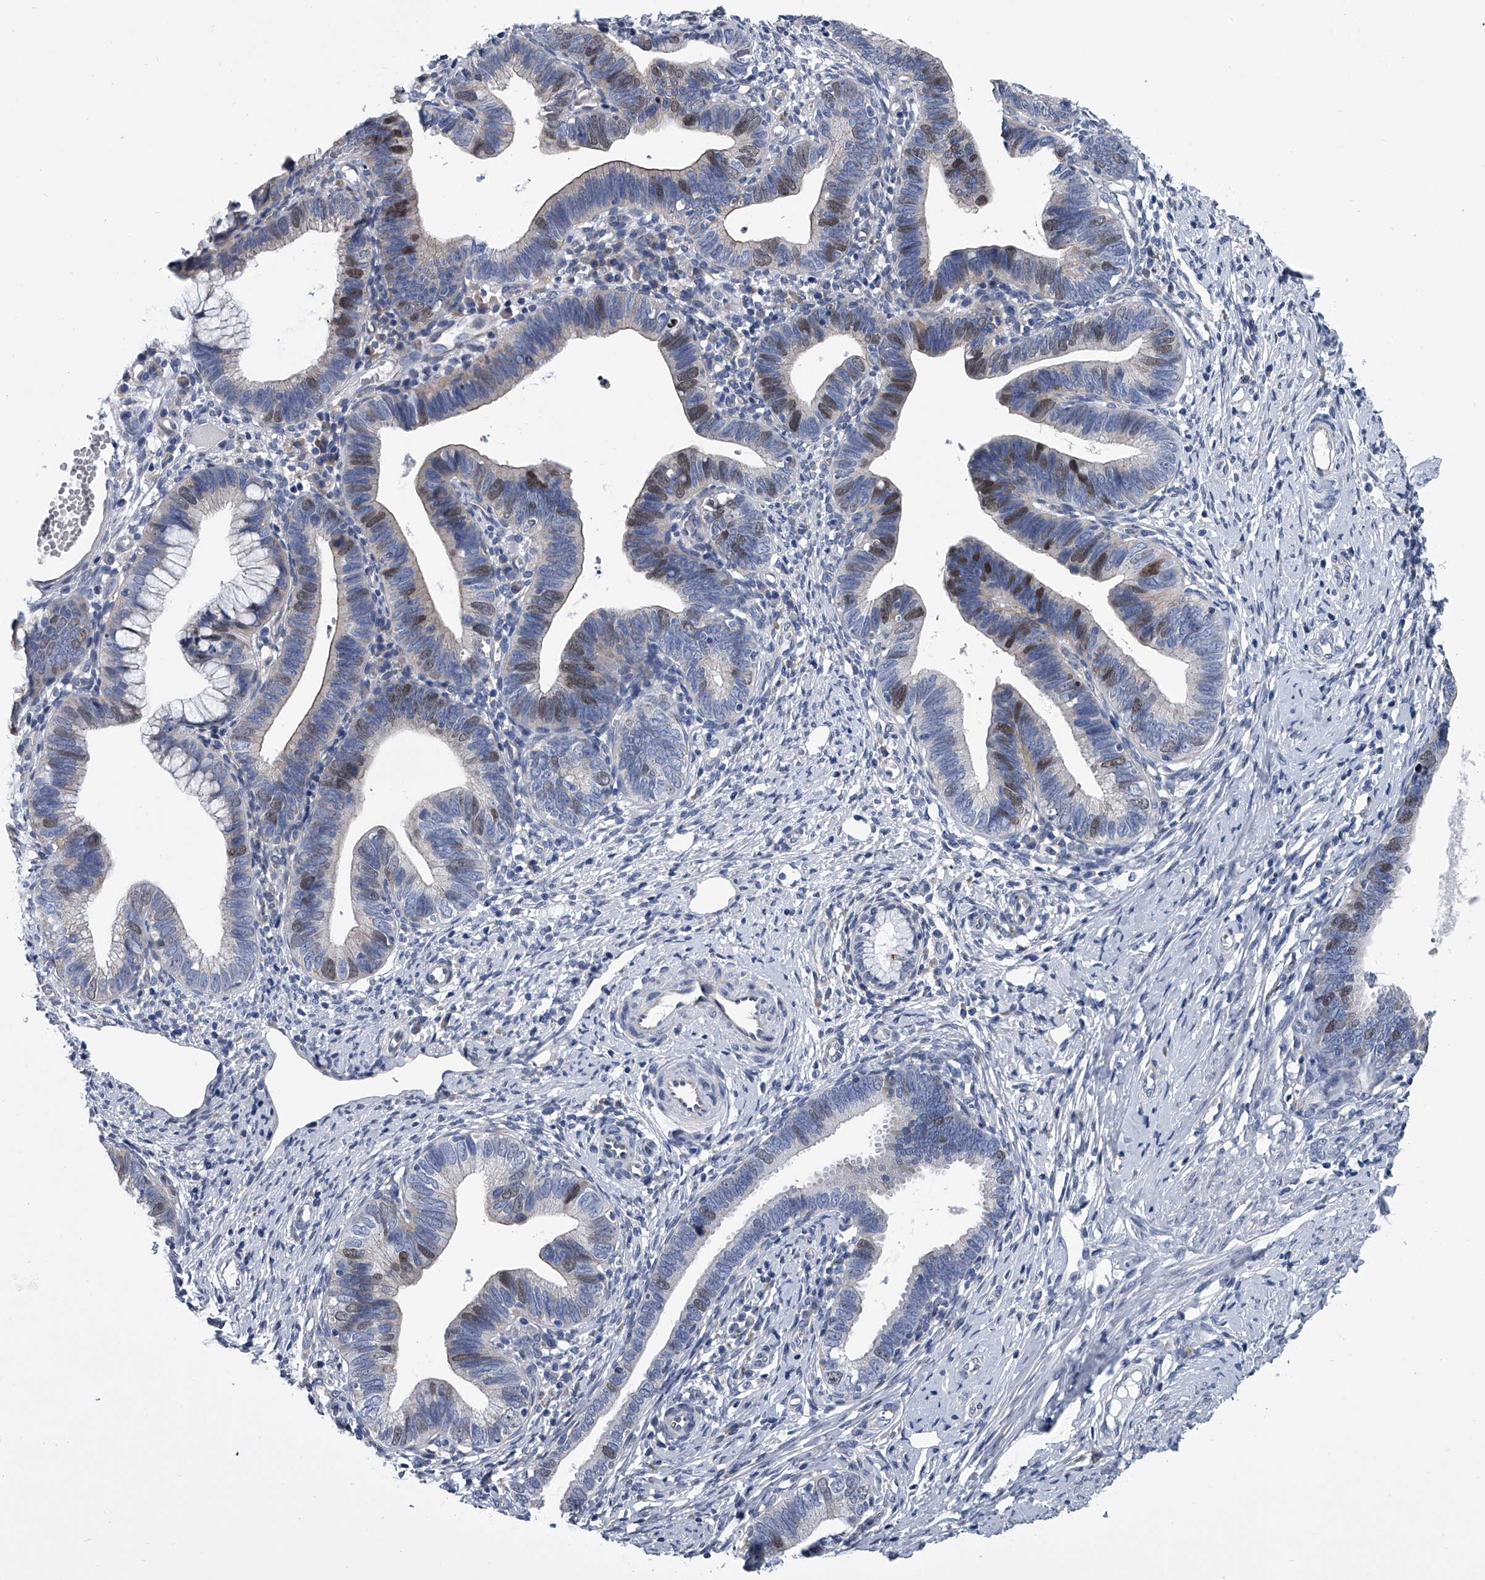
{"staining": {"intensity": "moderate", "quantity": "<25%", "location": "nuclear"}, "tissue": "cervical cancer", "cell_type": "Tumor cells", "image_type": "cancer", "snomed": [{"axis": "morphology", "description": "Adenocarcinoma, NOS"}, {"axis": "topography", "description": "Cervix"}], "caption": "About <25% of tumor cells in cervical cancer (adenocarcinoma) show moderate nuclear protein staining as visualized by brown immunohistochemical staining.", "gene": "ABCG1", "patient": {"sex": "female", "age": 36}}